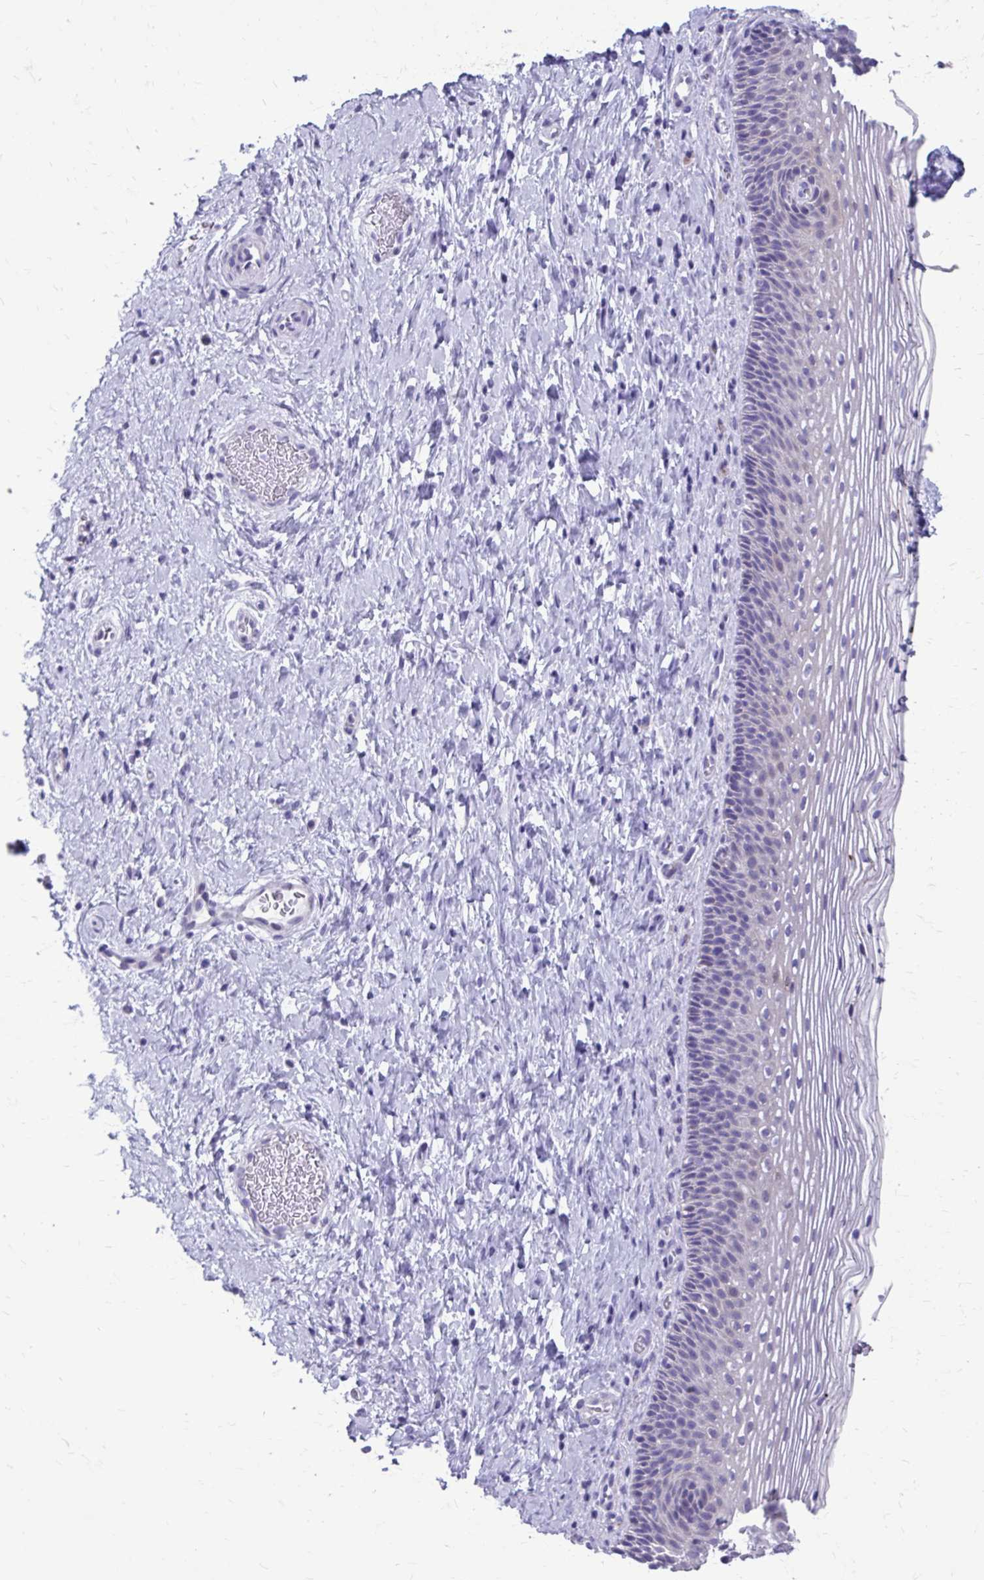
{"staining": {"intensity": "negative", "quantity": "none", "location": "none"}, "tissue": "cervix", "cell_type": "Glandular cells", "image_type": "normal", "snomed": [{"axis": "morphology", "description": "Normal tissue, NOS"}, {"axis": "topography", "description": "Cervix"}], "caption": "Glandular cells are negative for protein expression in unremarkable human cervix.", "gene": "LCN15", "patient": {"sex": "female", "age": 34}}